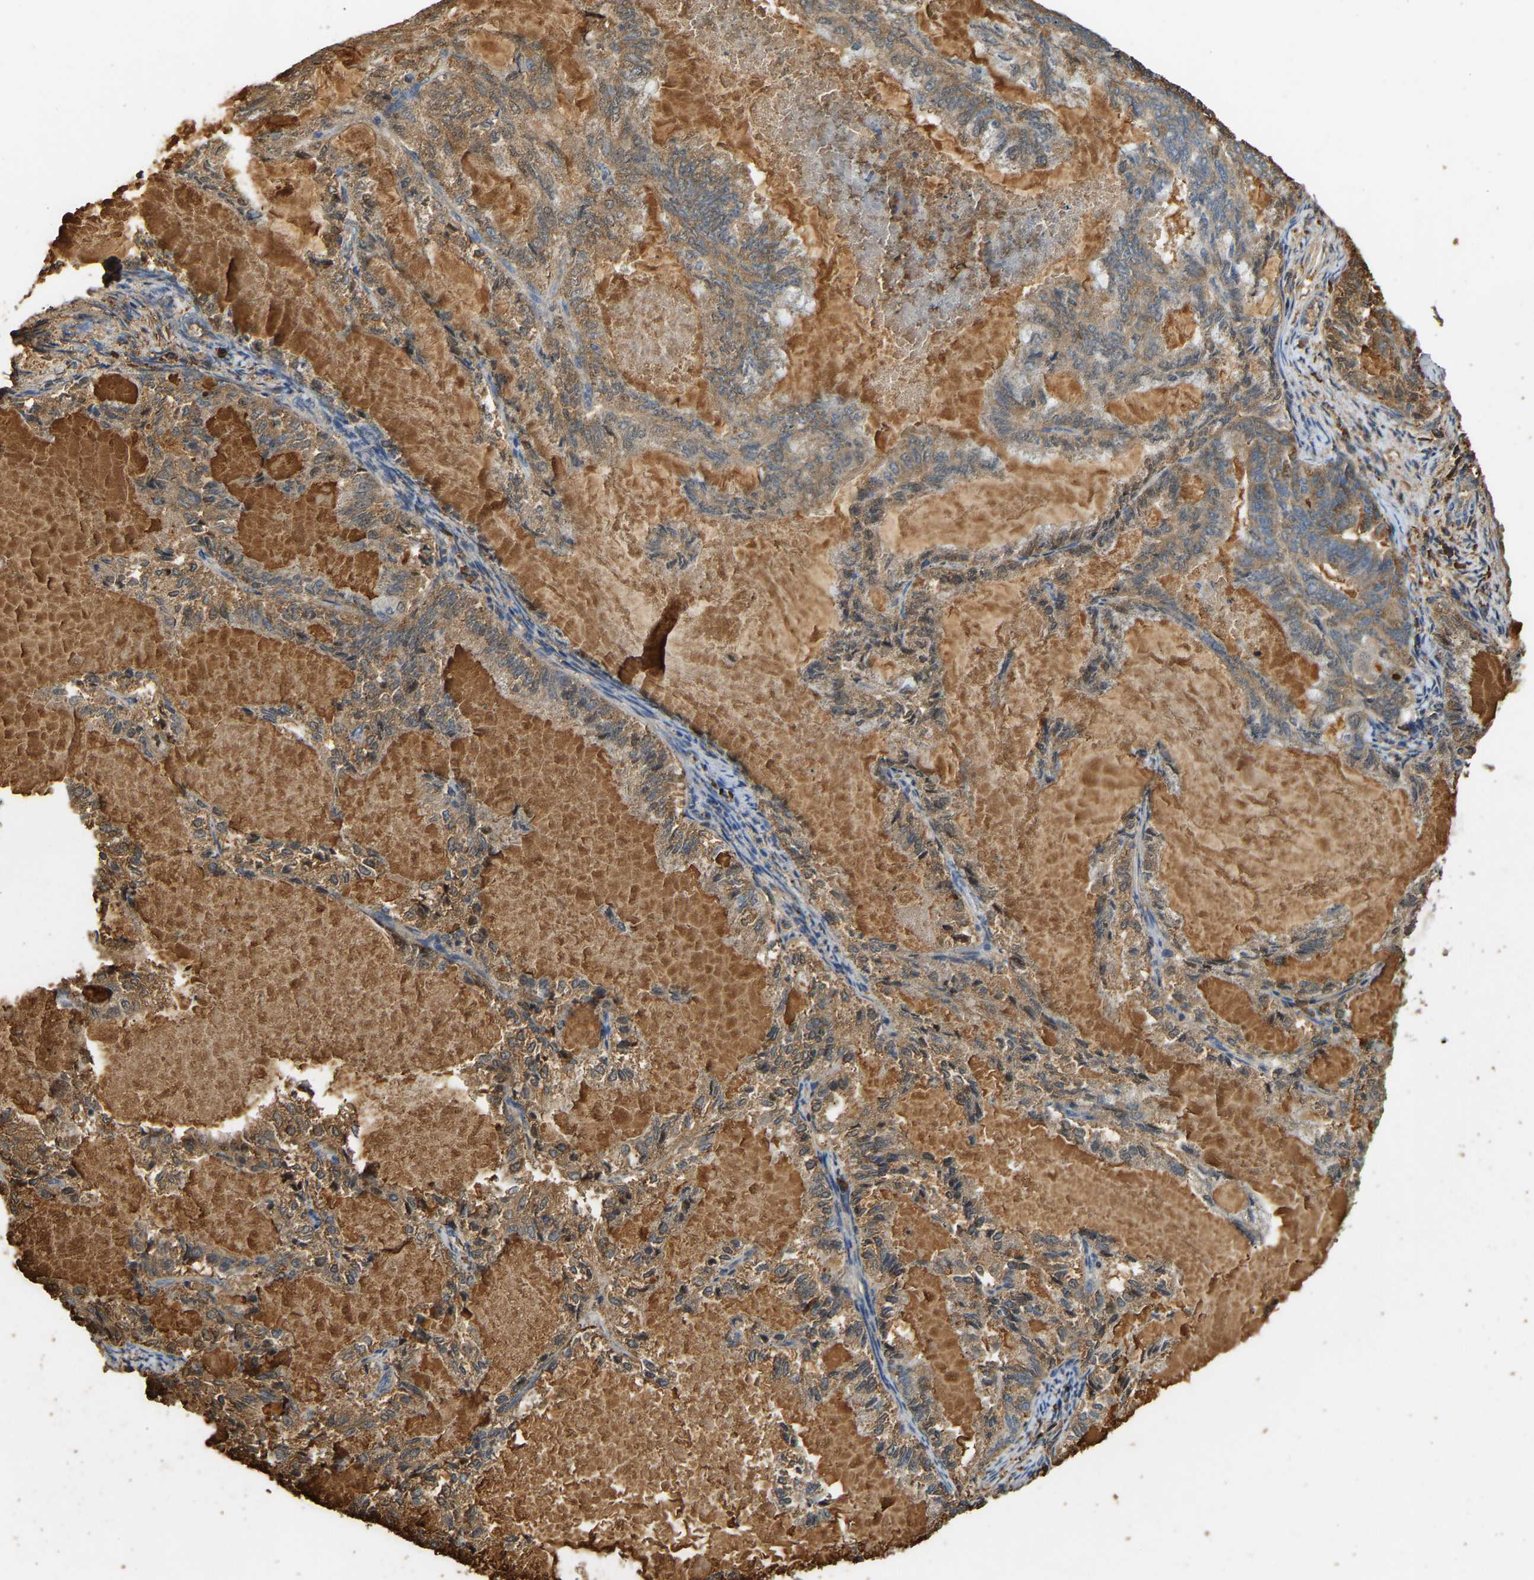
{"staining": {"intensity": "moderate", "quantity": ">75%", "location": "cytoplasmic/membranous"}, "tissue": "endometrial cancer", "cell_type": "Tumor cells", "image_type": "cancer", "snomed": [{"axis": "morphology", "description": "Adenocarcinoma, NOS"}, {"axis": "topography", "description": "Endometrium"}], "caption": "This micrograph displays IHC staining of human adenocarcinoma (endometrial), with medium moderate cytoplasmic/membranous expression in about >75% of tumor cells.", "gene": "TMEM268", "patient": {"sex": "female", "age": 86}}